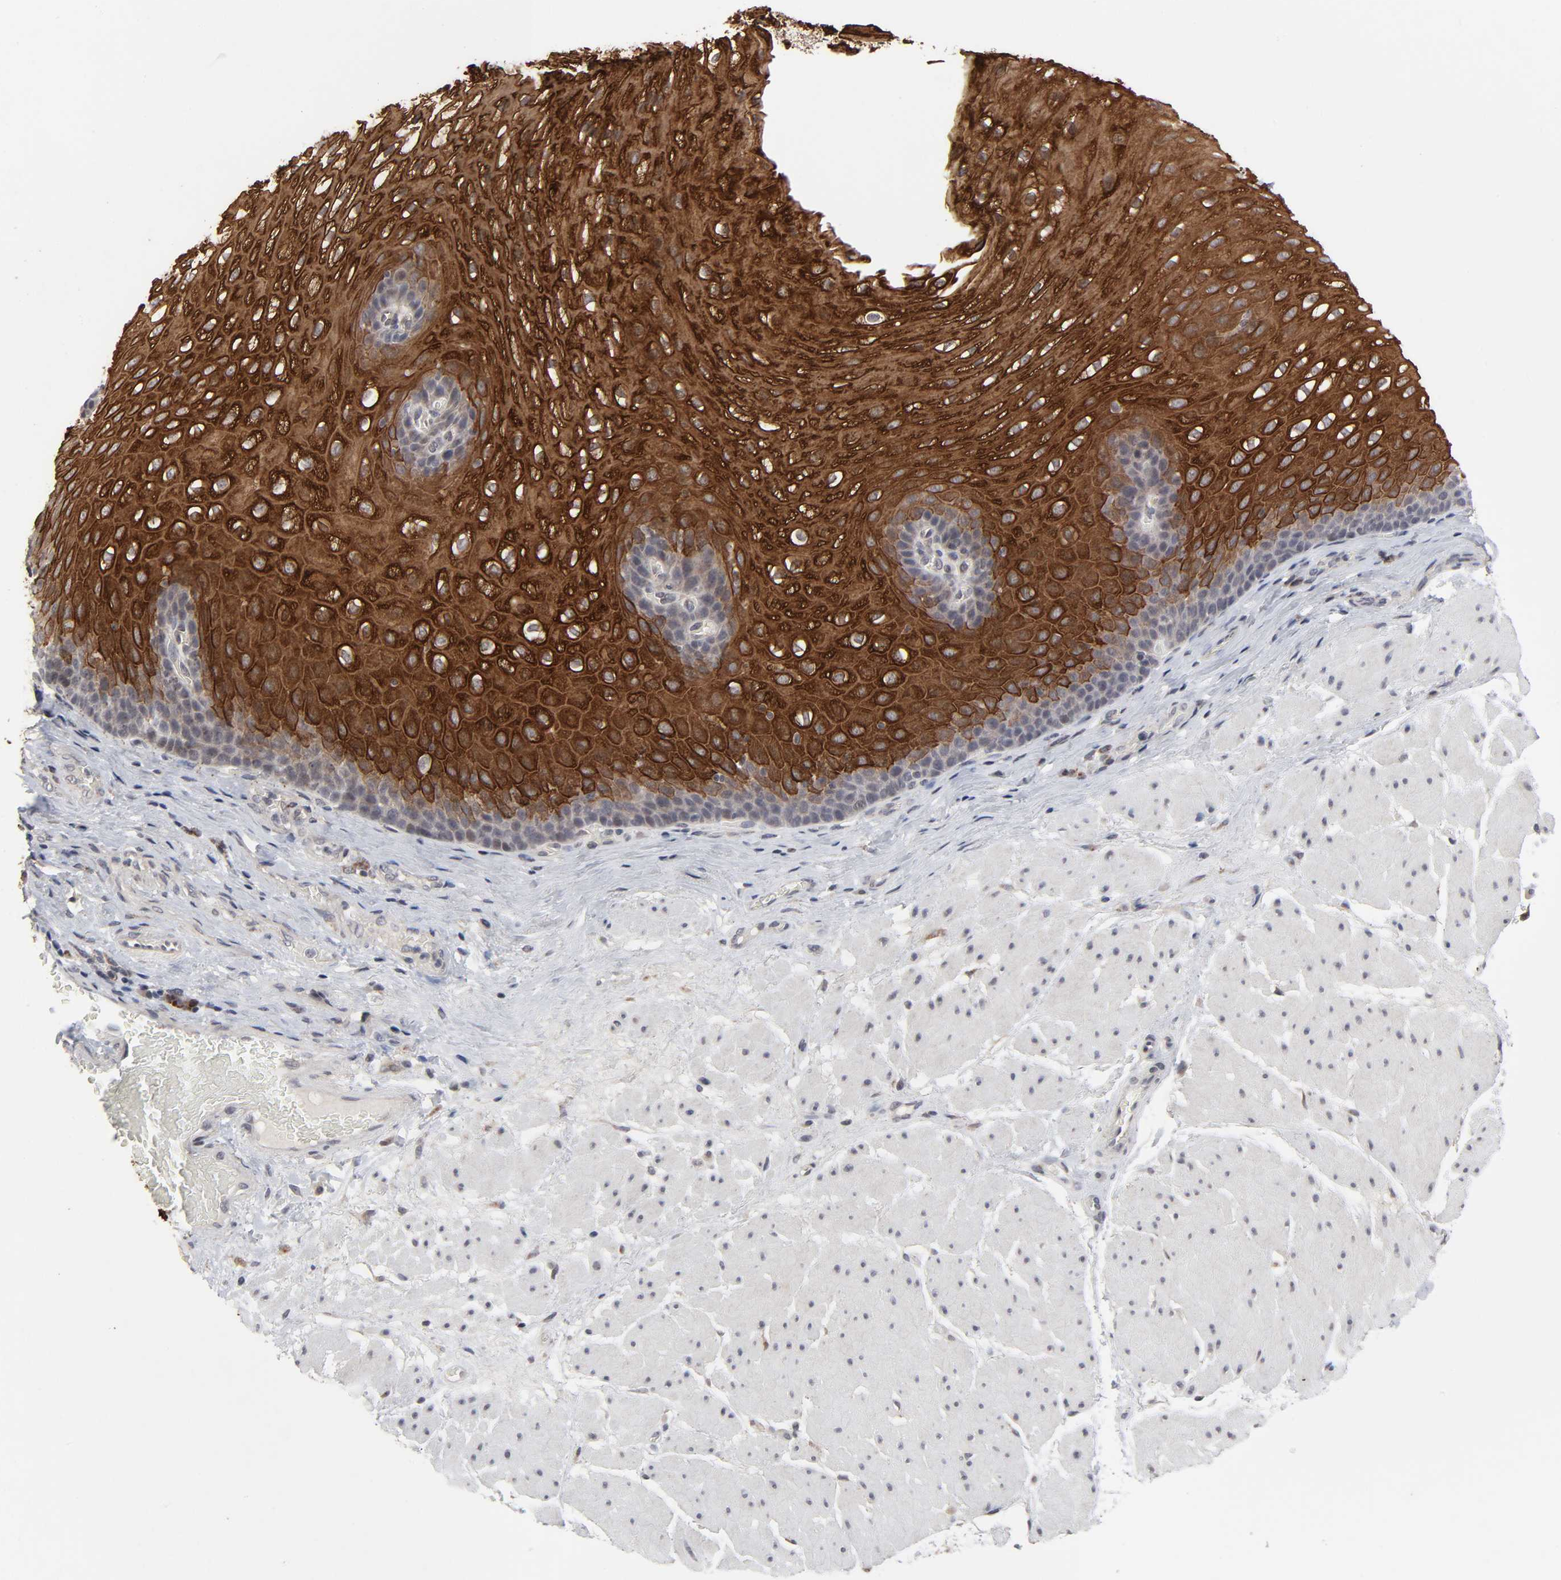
{"staining": {"intensity": "strong", "quantity": ">75%", "location": "cytoplasmic/membranous"}, "tissue": "esophagus", "cell_type": "Squamous epithelial cells", "image_type": "normal", "snomed": [{"axis": "morphology", "description": "Normal tissue, NOS"}, {"axis": "topography", "description": "Esophagus"}], "caption": "DAB immunohistochemical staining of unremarkable human esophagus demonstrates strong cytoplasmic/membranous protein staining in about >75% of squamous epithelial cells. Nuclei are stained in blue.", "gene": "AUH", "patient": {"sex": "male", "age": 48}}